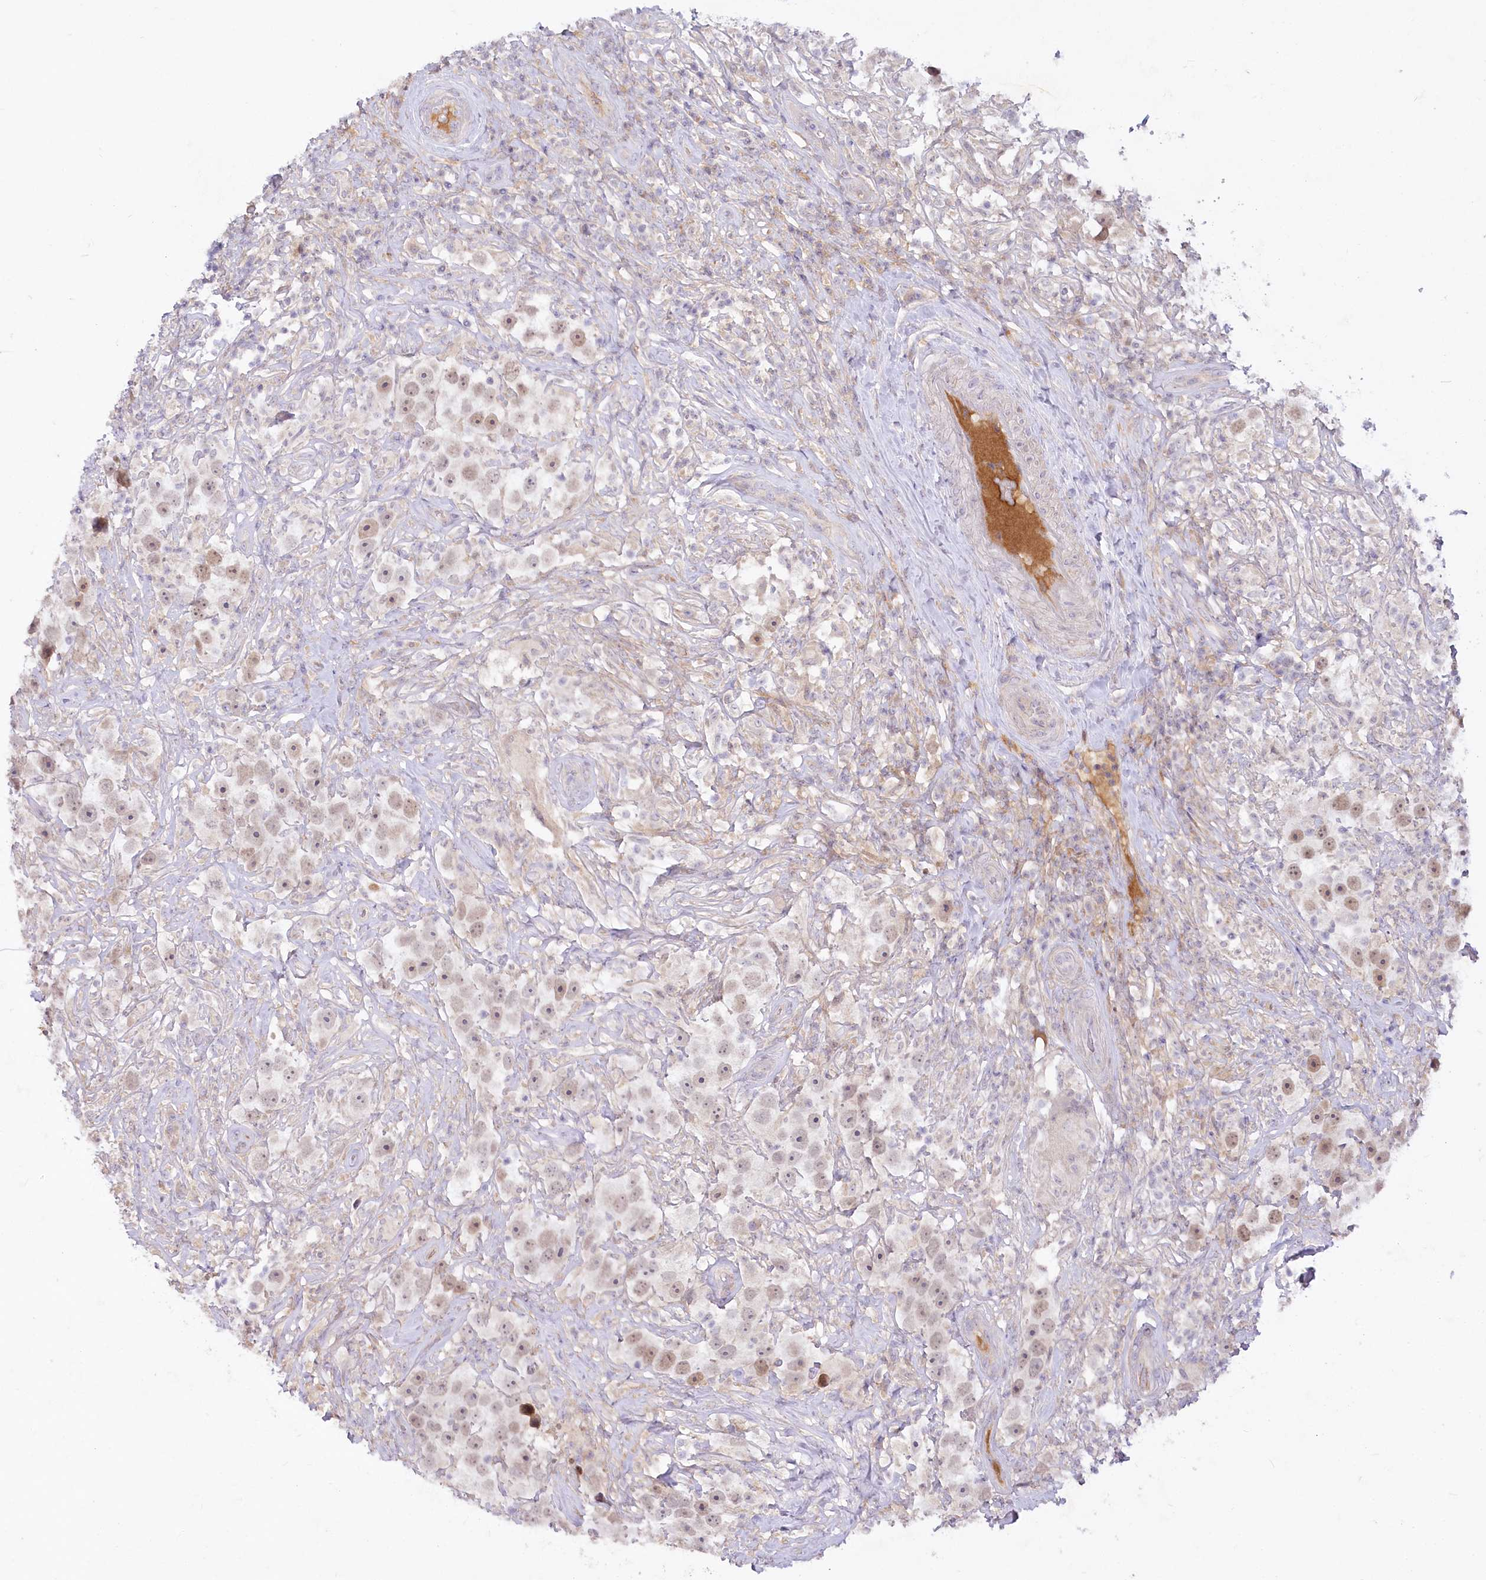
{"staining": {"intensity": "weak", "quantity": "25%-75%", "location": "nuclear"}, "tissue": "testis cancer", "cell_type": "Tumor cells", "image_type": "cancer", "snomed": [{"axis": "morphology", "description": "Seminoma, NOS"}, {"axis": "topography", "description": "Testis"}], "caption": "There is low levels of weak nuclear expression in tumor cells of testis cancer (seminoma), as demonstrated by immunohistochemical staining (brown color).", "gene": "EFHC2", "patient": {"sex": "male", "age": 49}}